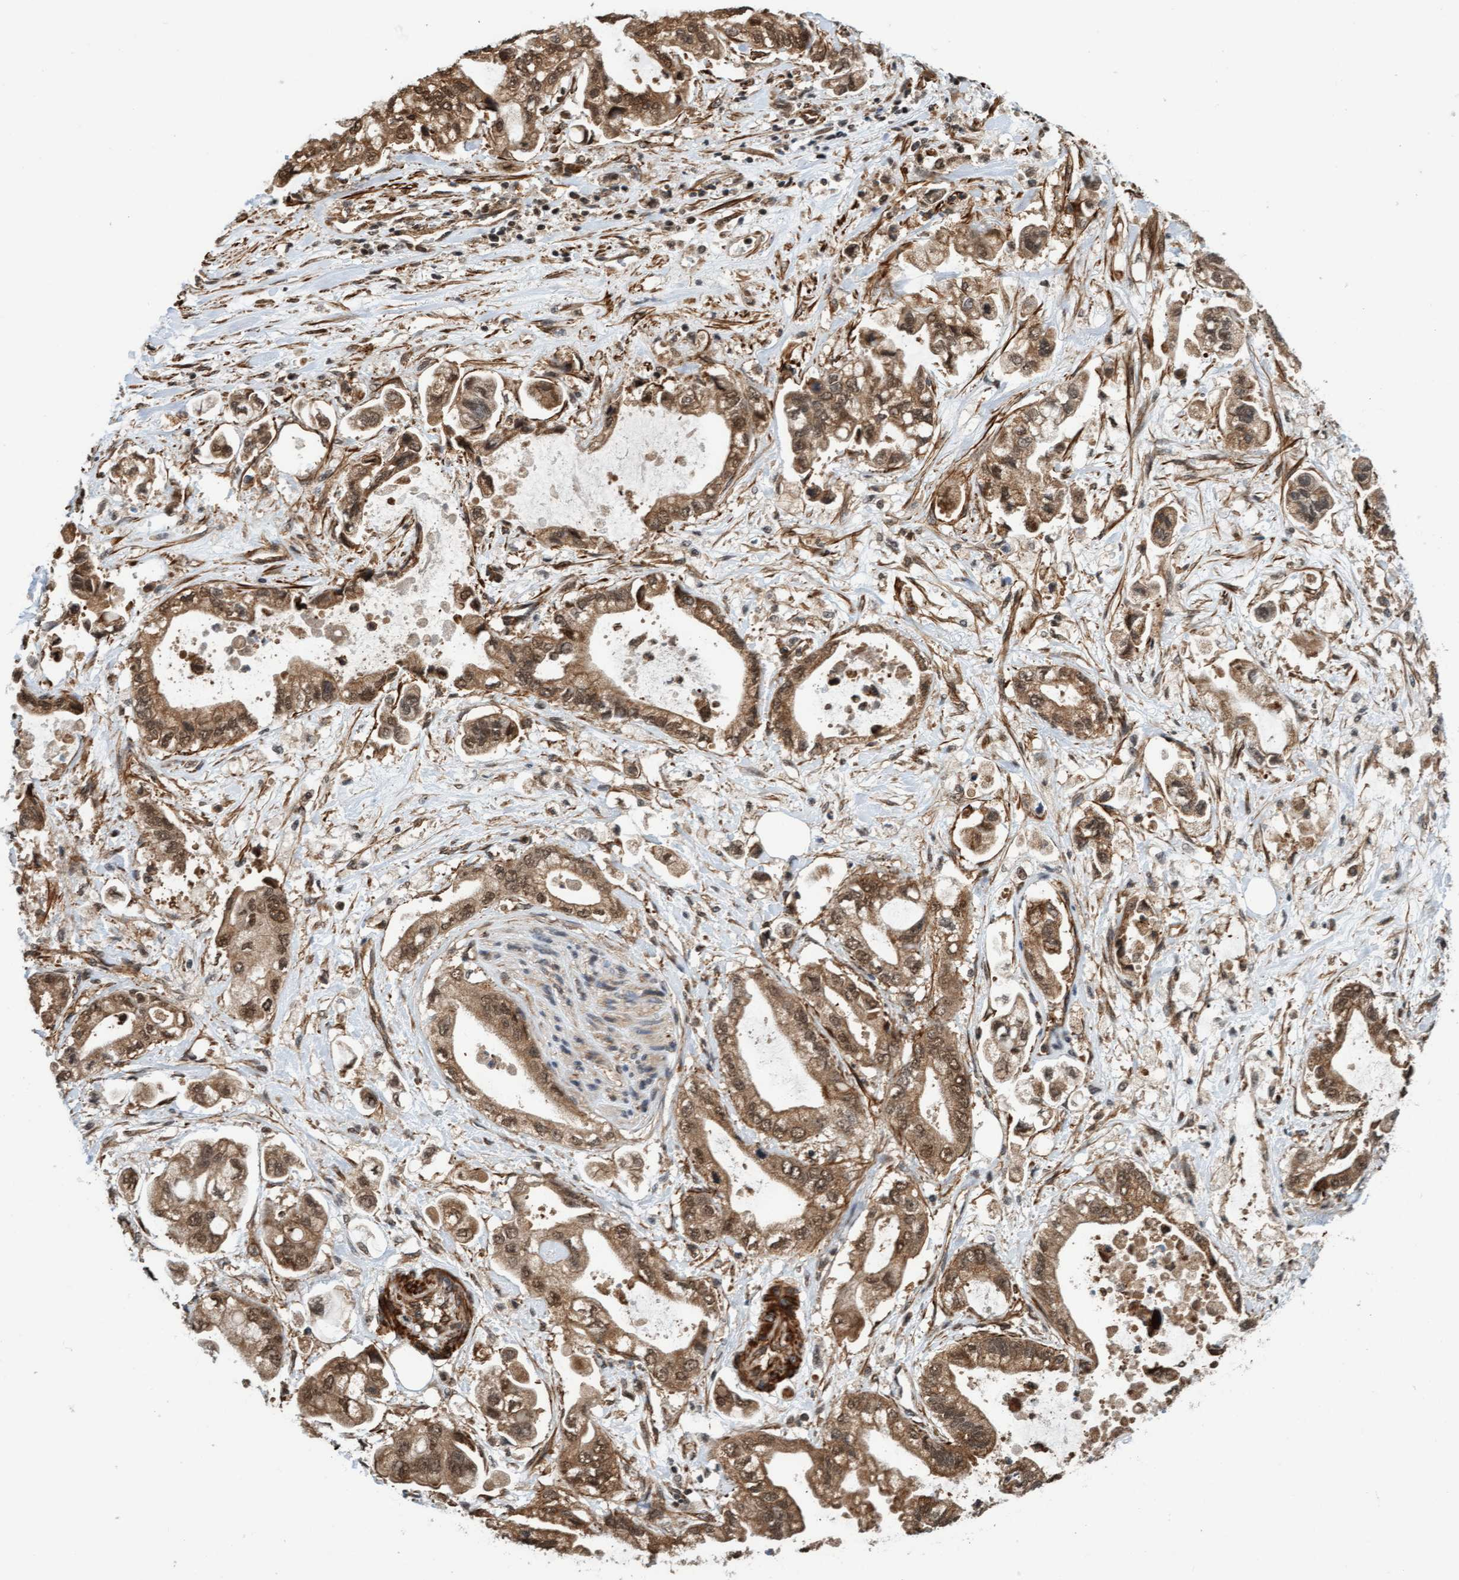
{"staining": {"intensity": "moderate", "quantity": ">75%", "location": "cytoplasmic/membranous,nuclear"}, "tissue": "stomach cancer", "cell_type": "Tumor cells", "image_type": "cancer", "snomed": [{"axis": "morphology", "description": "Normal tissue, NOS"}, {"axis": "morphology", "description": "Adenocarcinoma, NOS"}, {"axis": "topography", "description": "Stomach"}], "caption": "Immunohistochemical staining of stomach adenocarcinoma demonstrates medium levels of moderate cytoplasmic/membranous and nuclear positivity in approximately >75% of tumor cells. The staining was performed using DAB, with brown indicating positive protein expression. Nuclei are stained blue with hematoxylin.", "gene": "STXBP4", "patient": {"sex": "male", "age": 62}}